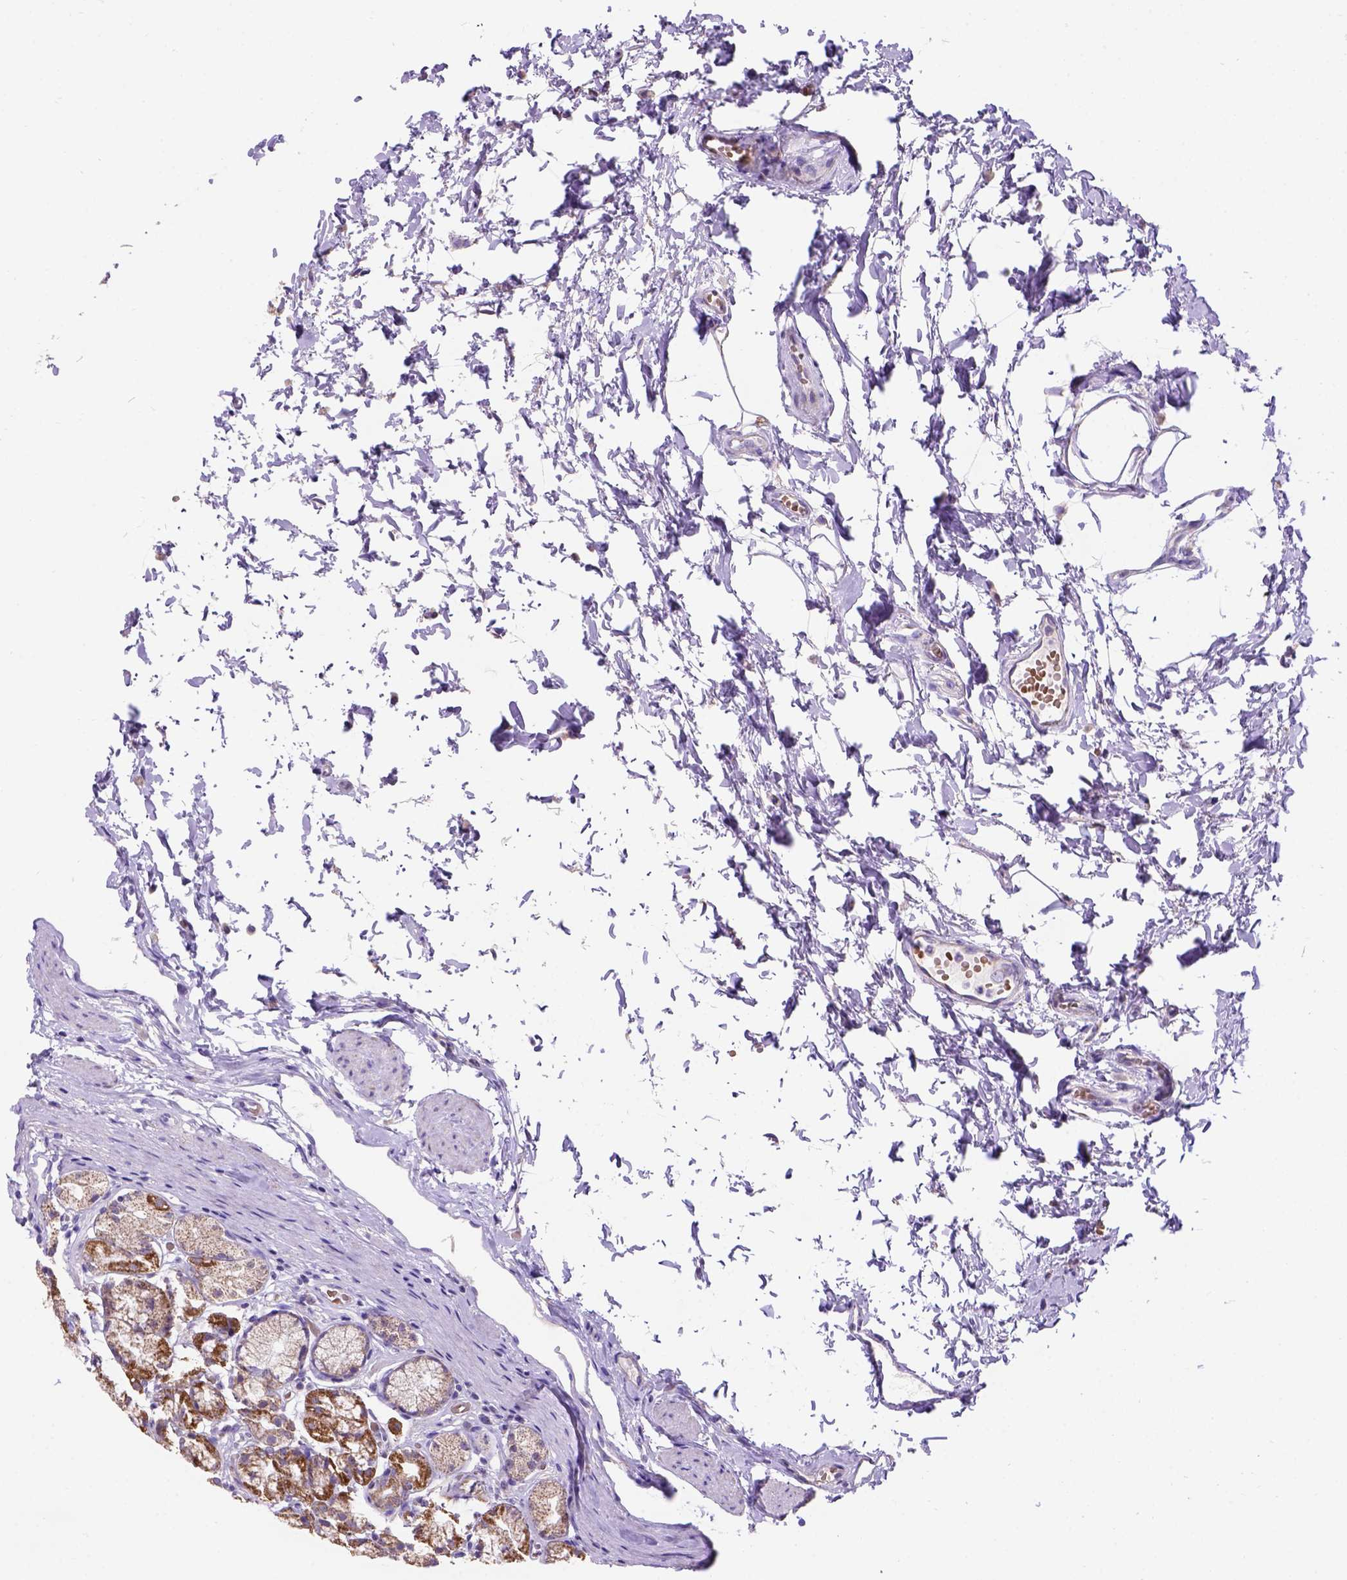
{"staining": {"intensity": "strong", "quantity": "25%-75%", "location": "cytoplasmic/membranous"}, "tissue": "stomach", "cell_type": "Glandular cells", "image_type": "normal", "snomed": [{"axis": "morphology", "description": "Normal tissue, NOS"}, {"axis": "topography", "description": "Stomach"}], "caption": "Stomach stained with DAB (3,3'-diaminobenzidine) IHC displays high levels of strong cytoplasmic/membranous positivity in about 25%-75% of glandular cells.", "gene": "L2HGDH", "patient": {"sex": "male", "age": 70}}